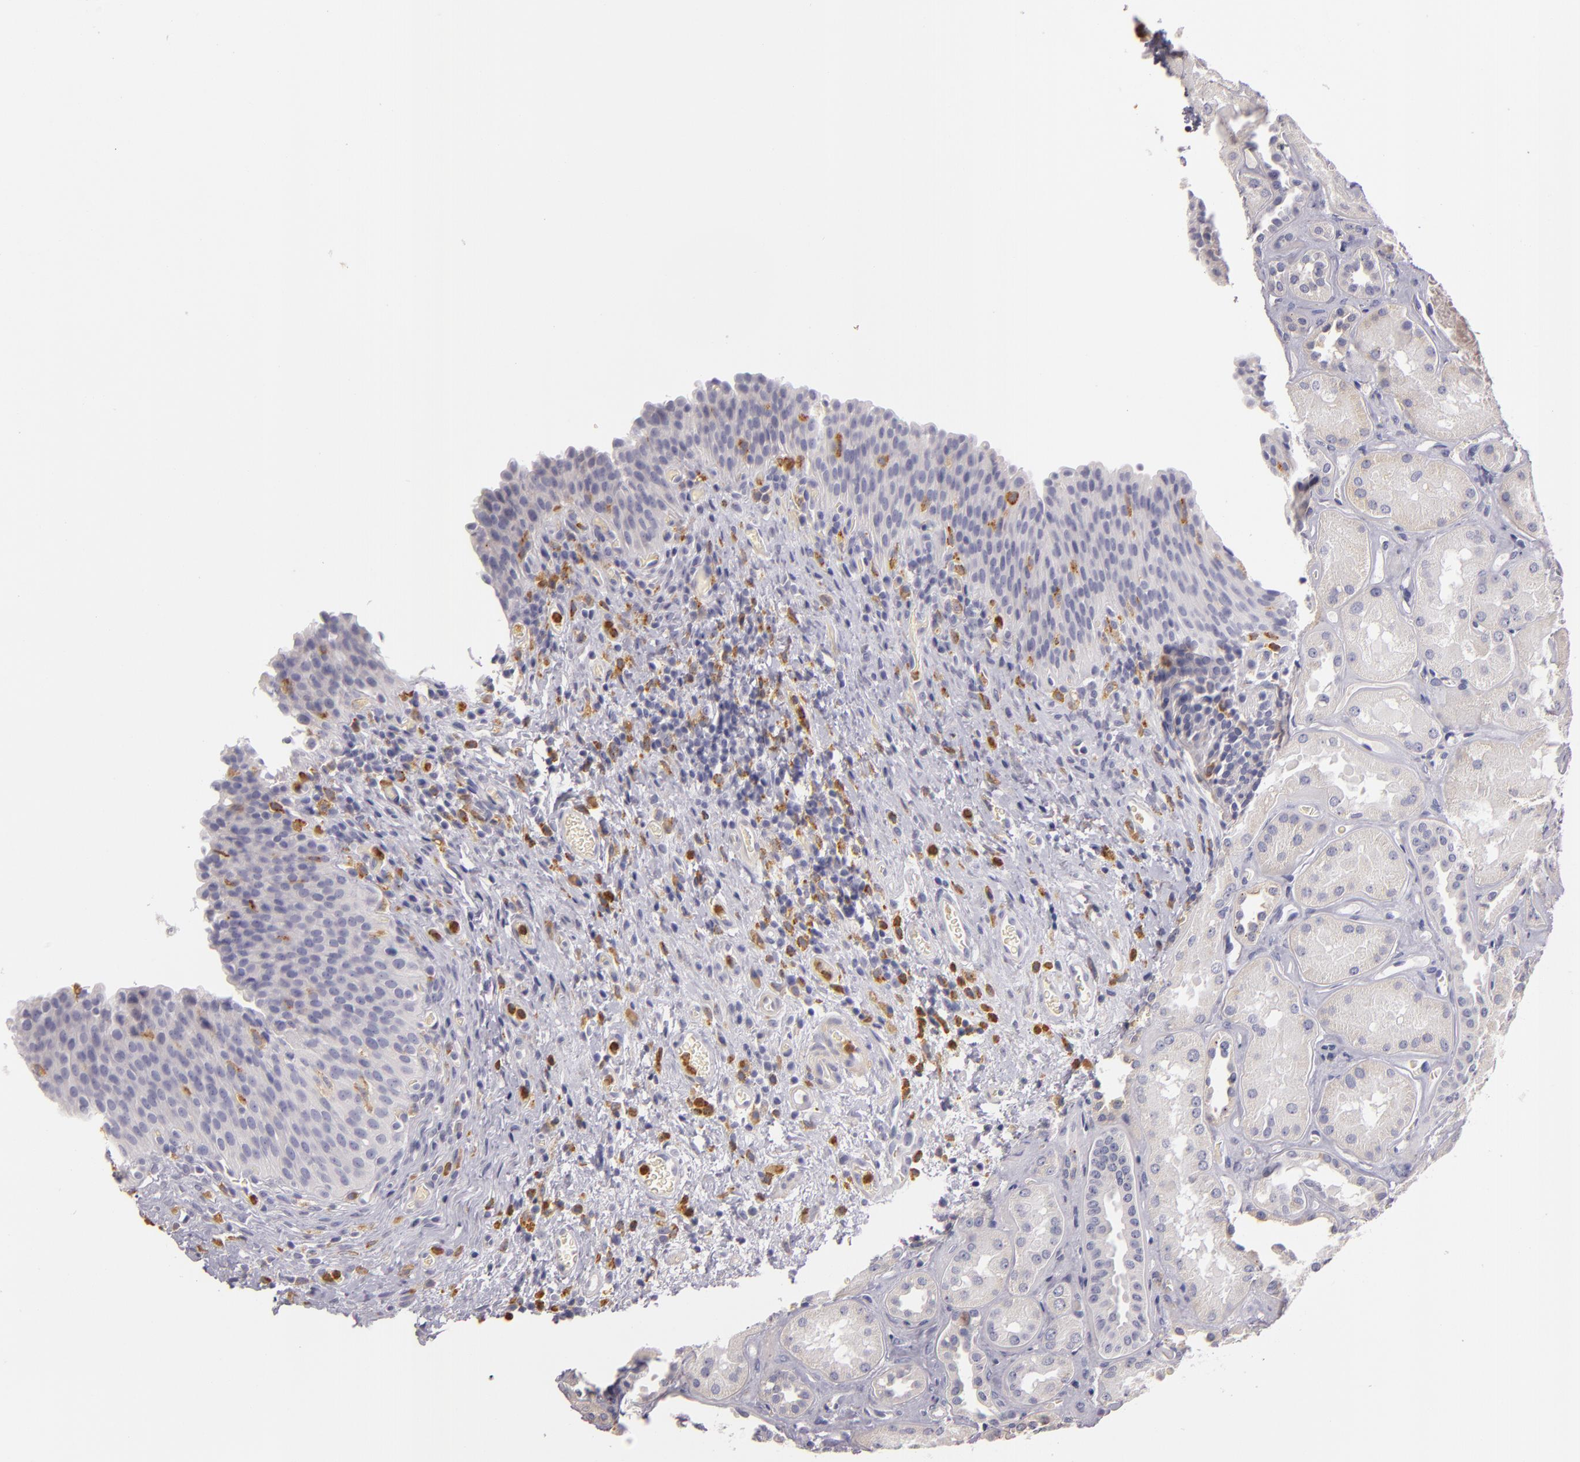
{"staining": {"intensity": "weak", "quantity": "<25%", "location": "cytoplasmic/membranous"}, "tissue": "urinary bladder", "cell_type": "Urothelial cells", "image_type": "normal", "snomed": [{"axis": "morphology", "description": "Normal tissue, NOS"}, {"axis": "topography", "description": "Urinary bladder"}], "caption": "Urothelial cells show no significant protein positivity in unremarkable urinary bladder.", "gene": "TLR8", "patient": {"sex": "male", "age": 51}}